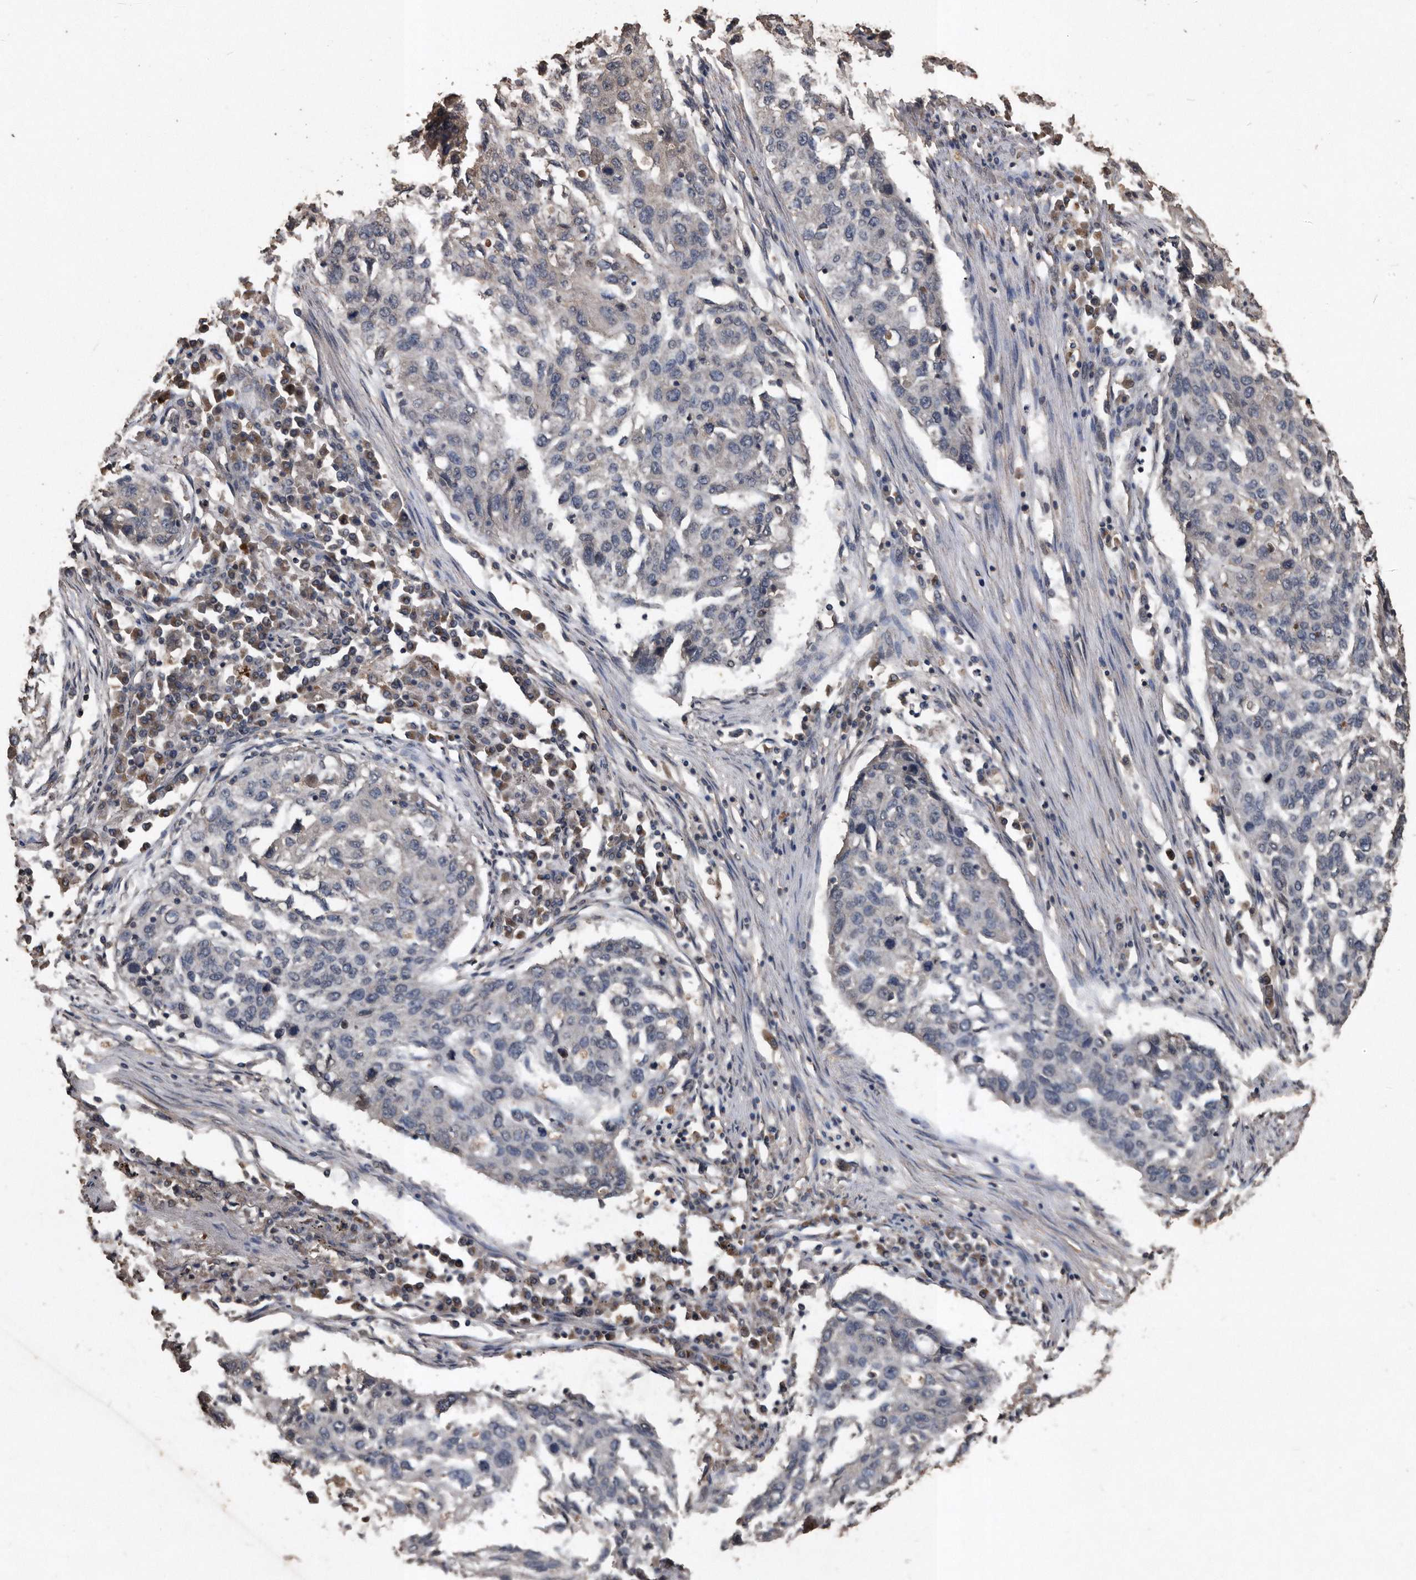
{"staining": {"intensity": "negative", "quantity": "none", "location": "none"}, "tissue": "lung cancer", "cell_type": "Tumor cells", "image_type": "cancer", "snomed": [{"axis": "morphology", "description": "Squamous cell carcinoma, NOS"}, {"axis": "topography", "description": "Lung"}], "caption": "Tumor cells show no significant positivity in lung cancer (squamous cell carcinoma). (IHC, brightfield microscopy, high magnification).", "gene": "NRBP1", "patient": {"sex": "female", "age": 63}}